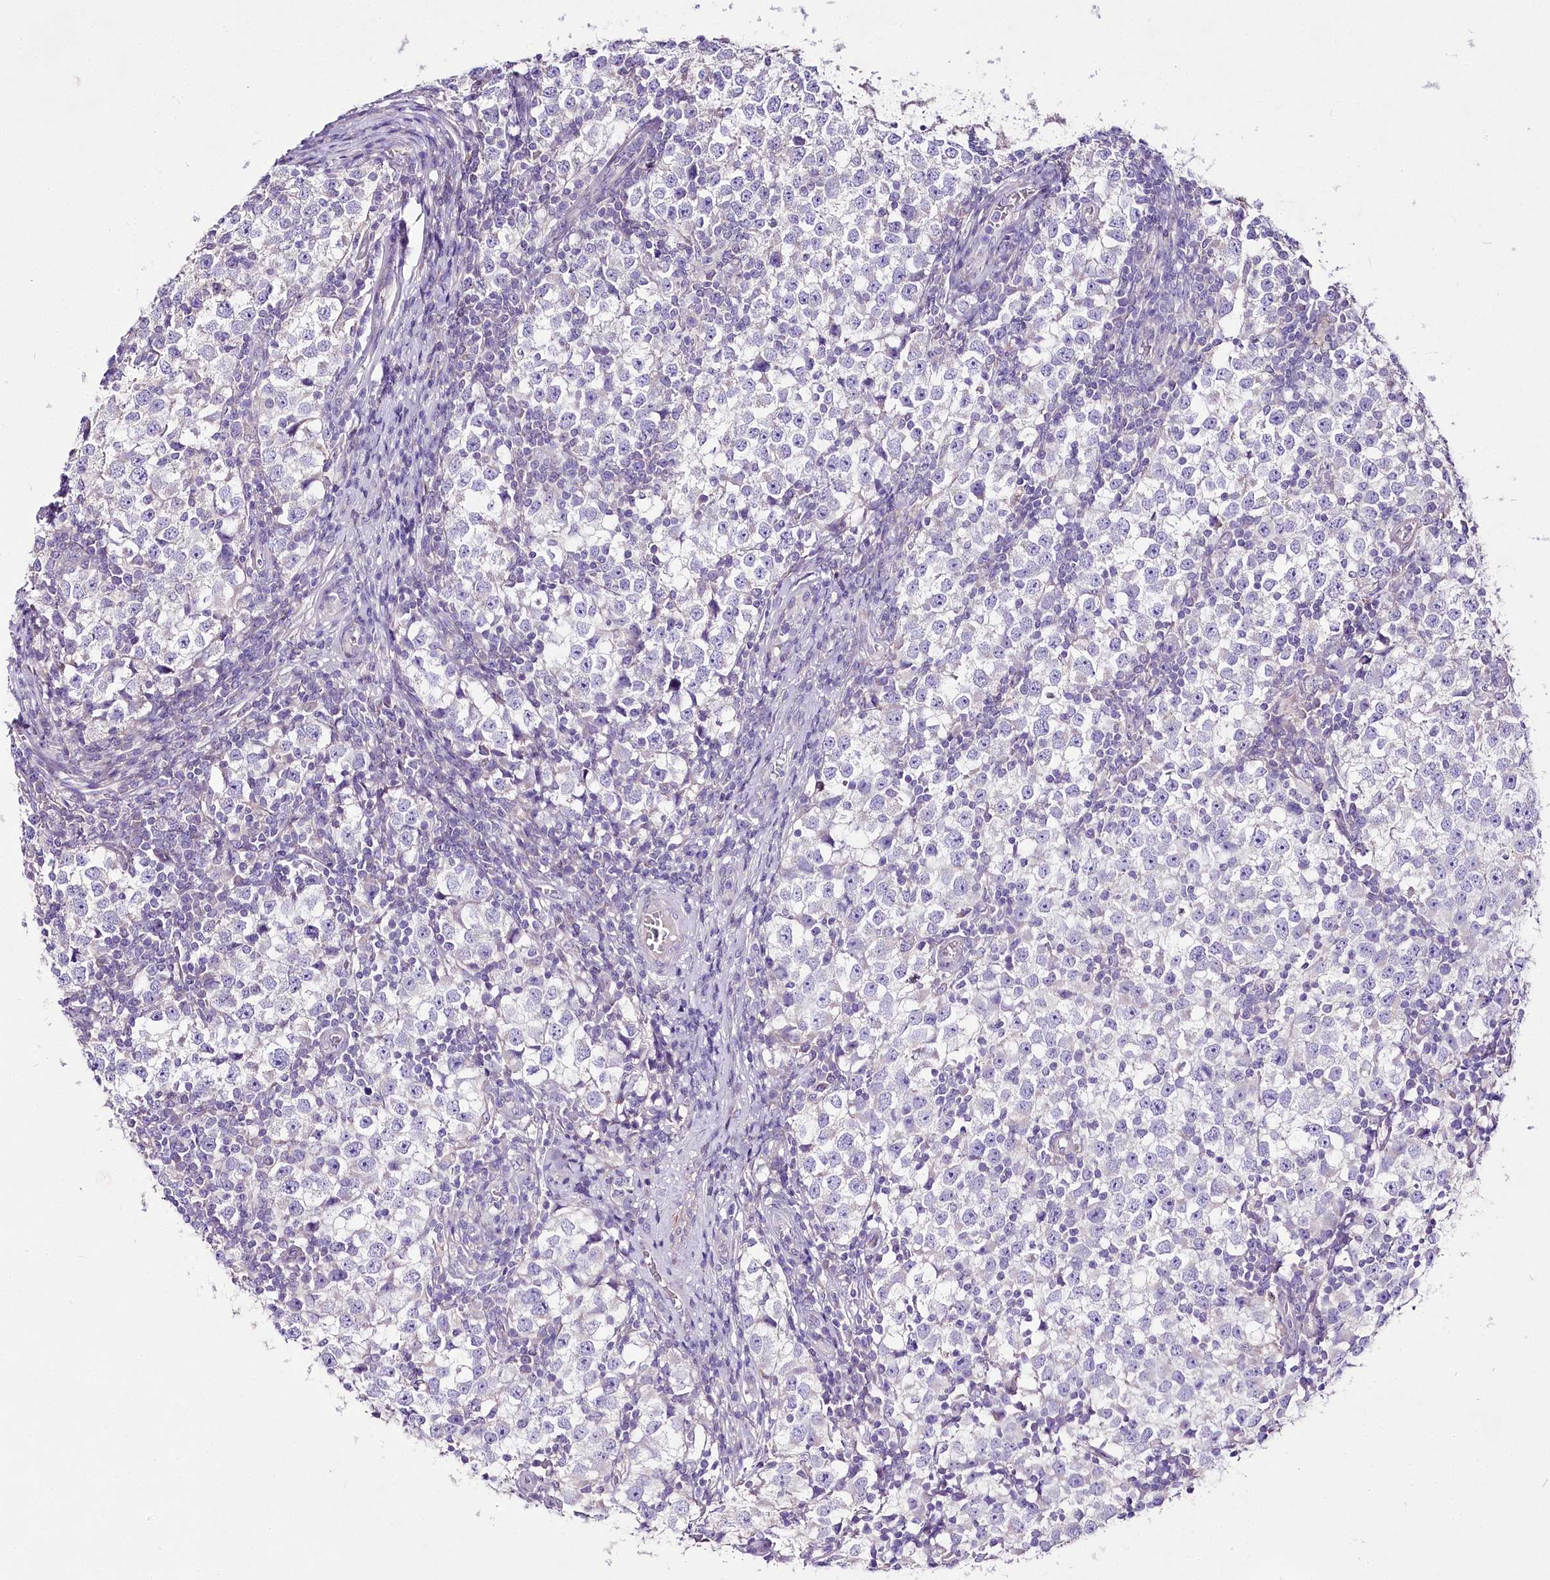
{"staining": {"intensity": "negative", "quantity": "none", "location": "none"}, "tissue": "testis cancer", "cell_type": "Tumor cells", "image_type": "cancer", "snomed": [{"axis": "morphology", "description": "Seminoma, NOS"}, {"axis": "topography", "description": "Testis"}], "caption": "This is an immunohistochemistry (IHC) image of human testis cancer (seminoma). There is no staining in tumor cells.", "gene": "LRRC14B", "patient": {"sex": "male", "age": 65}}